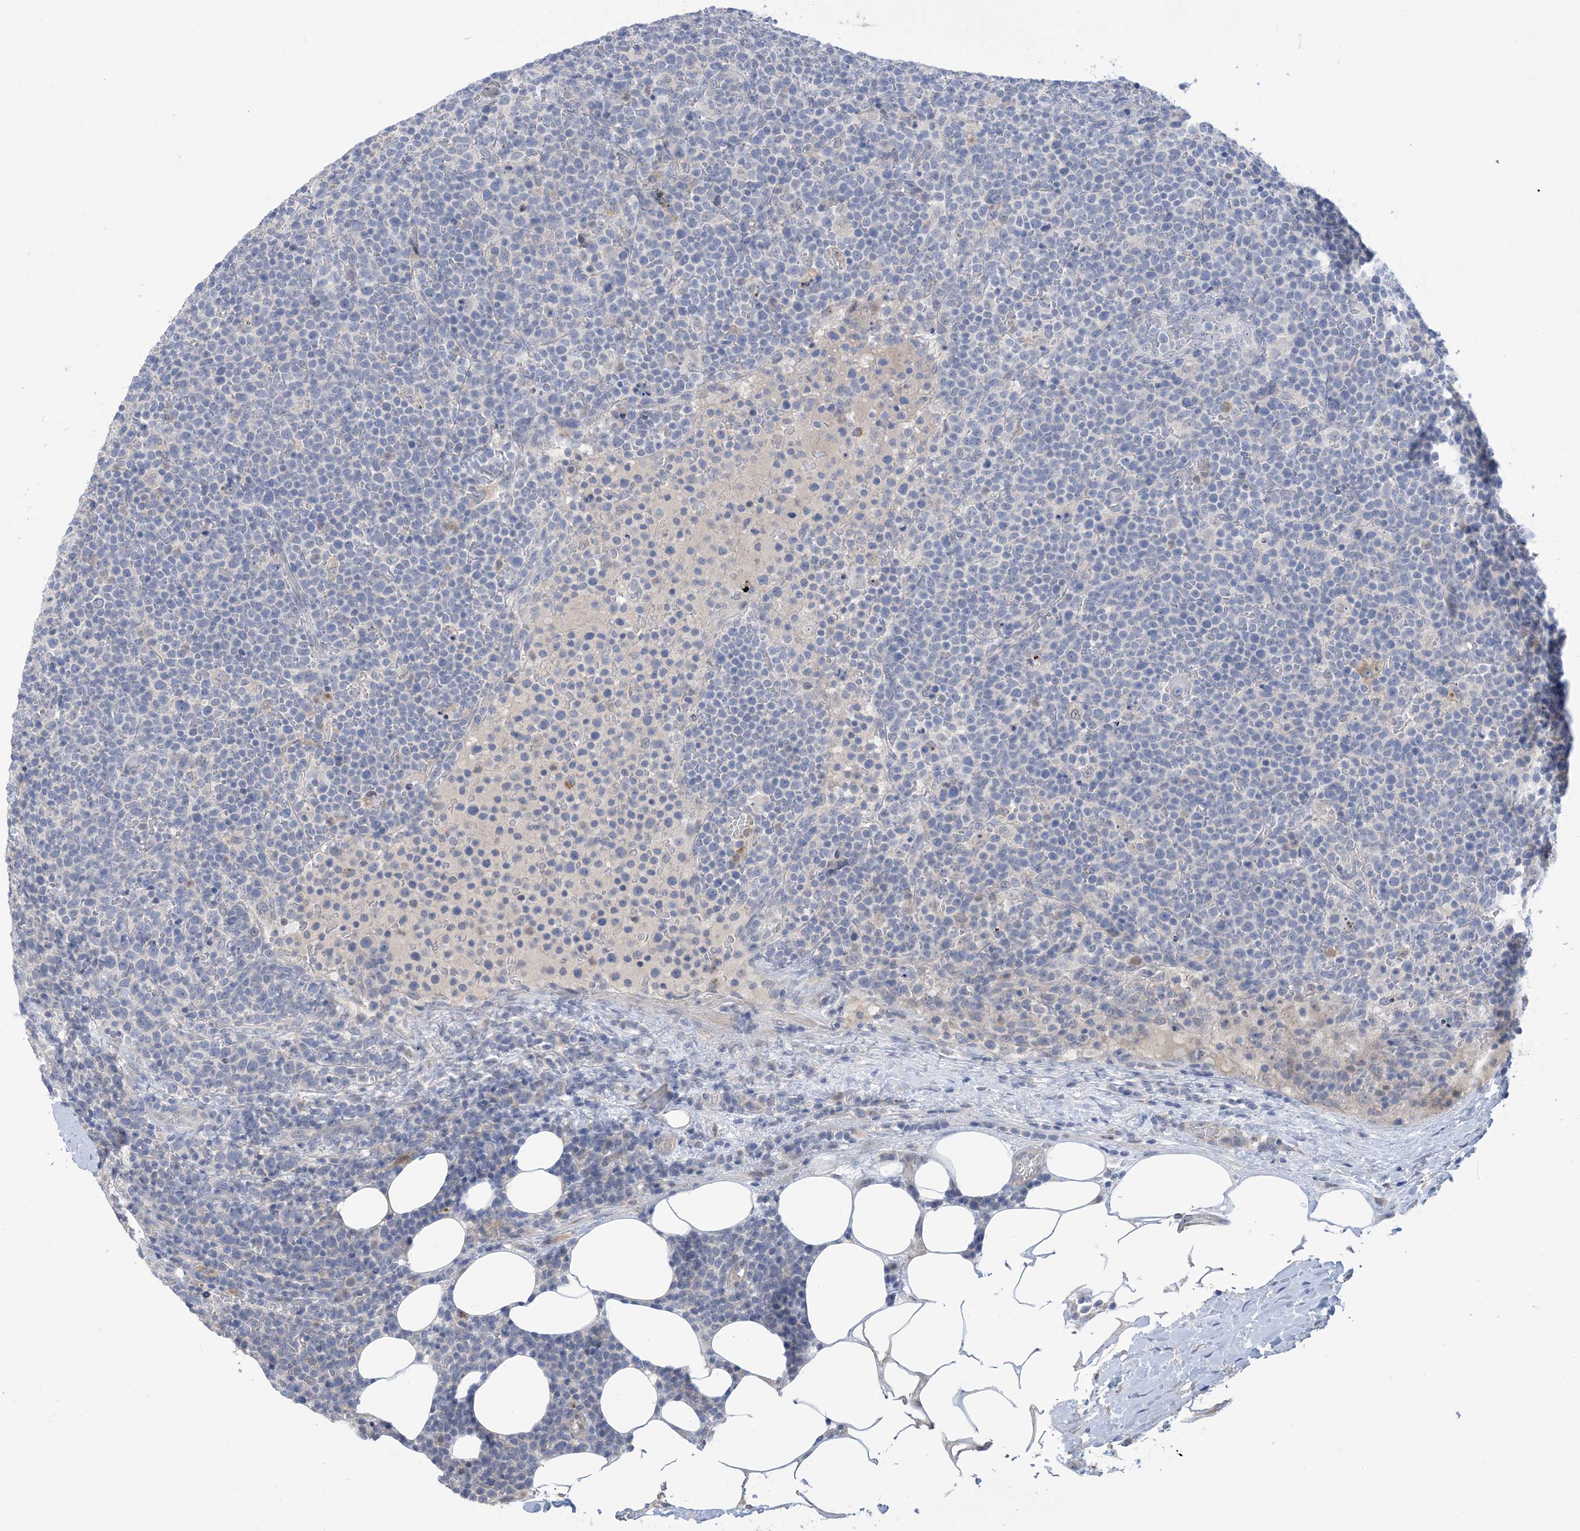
{"staining": {"intensity": "negative", "quantity": "none", "location": "none"}, "tissue": "lymphoma", "cell_type": "Tumor cells", "image_type": "cancer", "snomed": [{"axis": "morphology", "description": "Malignant lymphoma, non-Hodgkin's type, High grade"}, {"axis": "topography", "description": "Lymph node"}], "caption": "Immunohistochemical staining of human malignant lymphoma, non-Hodgkin's type (high-grade) reveals no significant expression in tumor cells.", "gene": "TTYH1", "patient": {"sex": "male", "age": 61}}